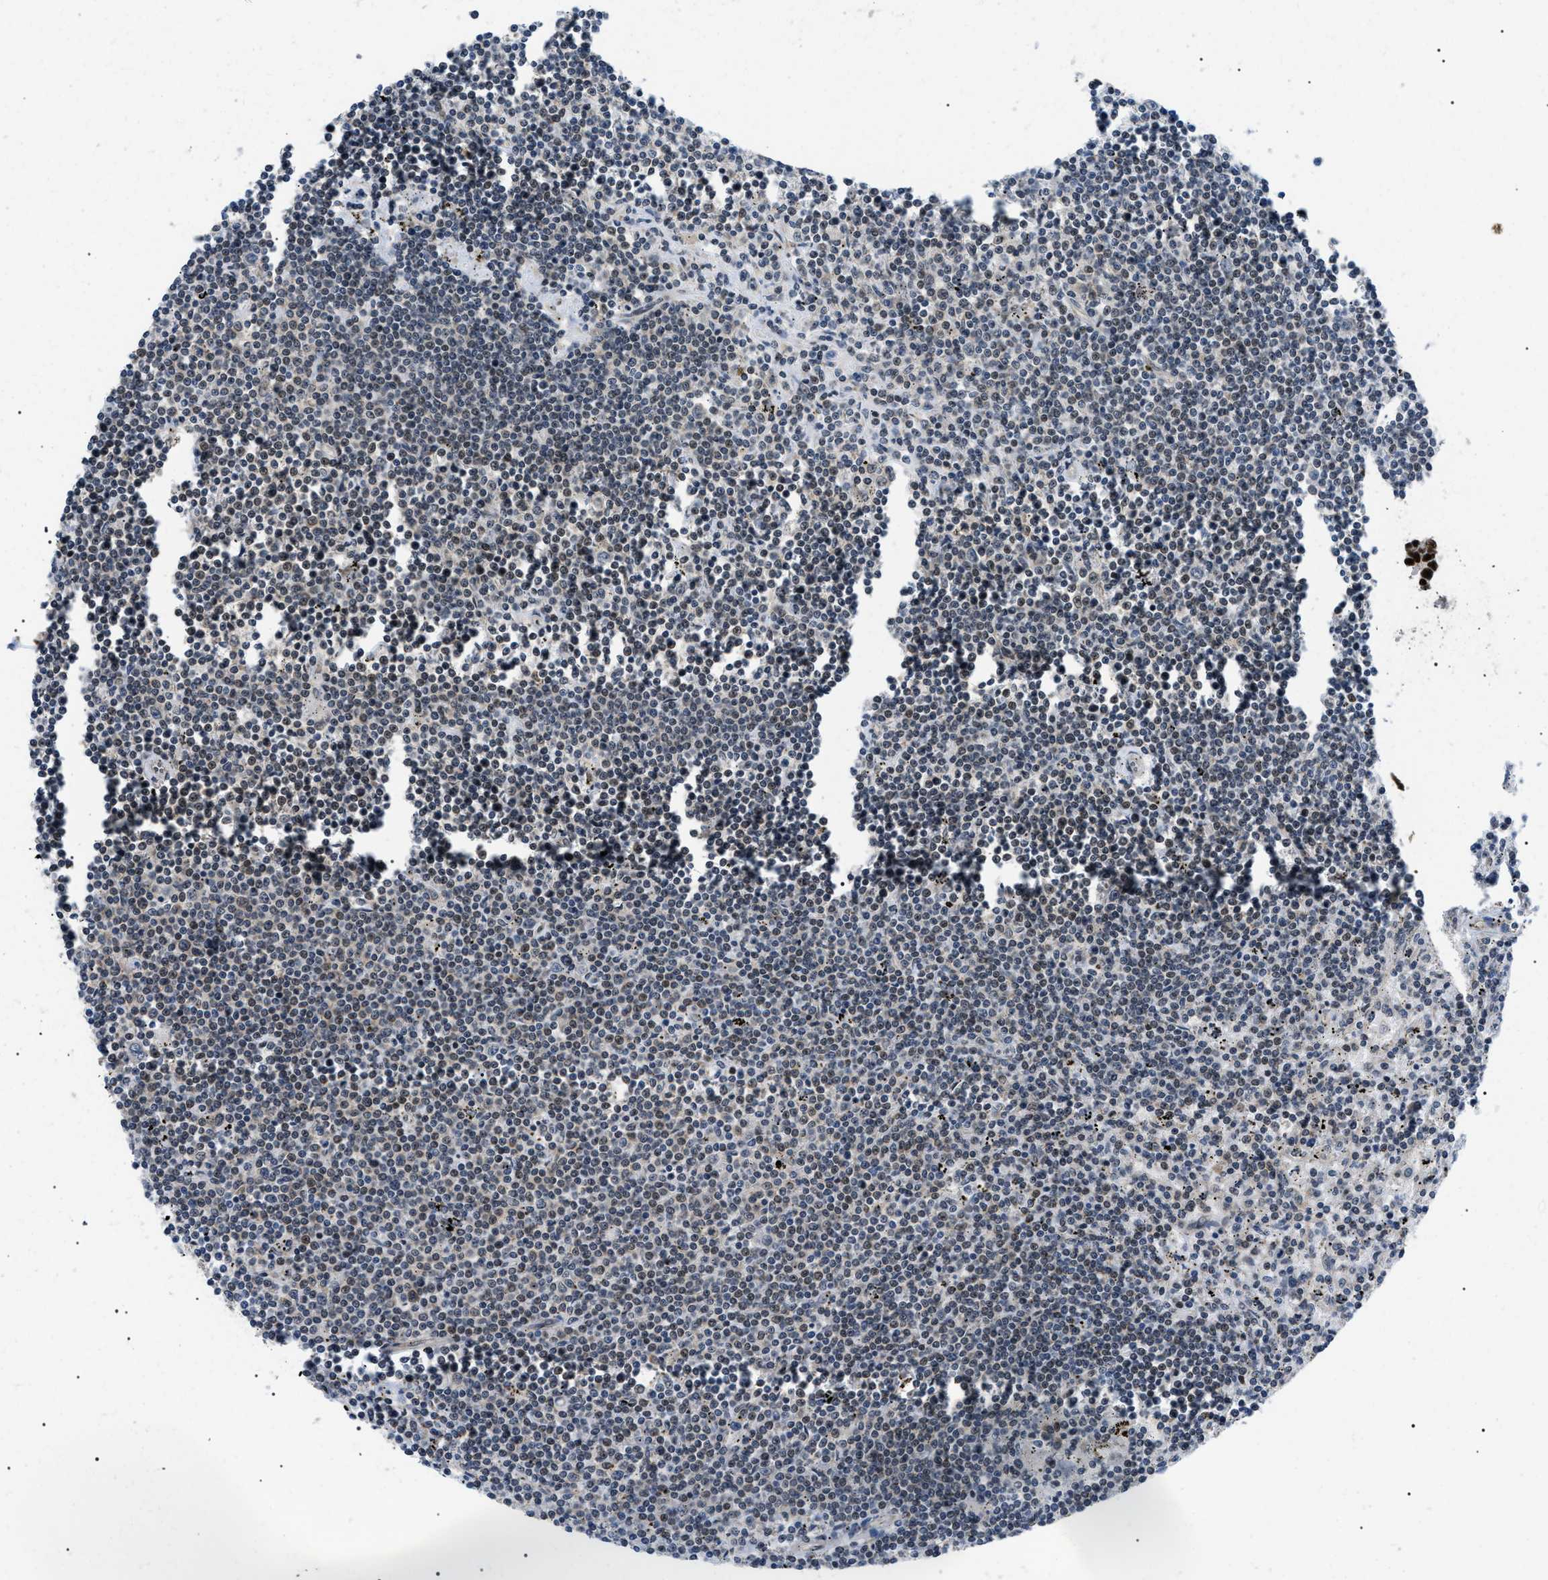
{"staining": {"intensity": "weak", "quantity": "25%-75%", "location": "nuclear"}, "tissue": "lymphoma", "cell_type": "Tumor cells", "image_type": "cancer", "snomed": [{"axis": "morphology", "description": "Malignant lymphoma, non-Hodgkin's type, Low grade"}, {"axis": "topography", "description": "Spleen"}], "caption": "Tumor cells exhibit low levels of weak nuclear expression in approximately 25%-75% of cells in human malignant lymphoma, non-Hodgkin's type (low-grade). Using DAB (3,3'-diaminobenzidine) (brown) and hematoxylin (blue) stains, captured at high magnification using brightfield microscopy.", "gene": "CWC25", "patient": {"sex": "male", "age": 76}}